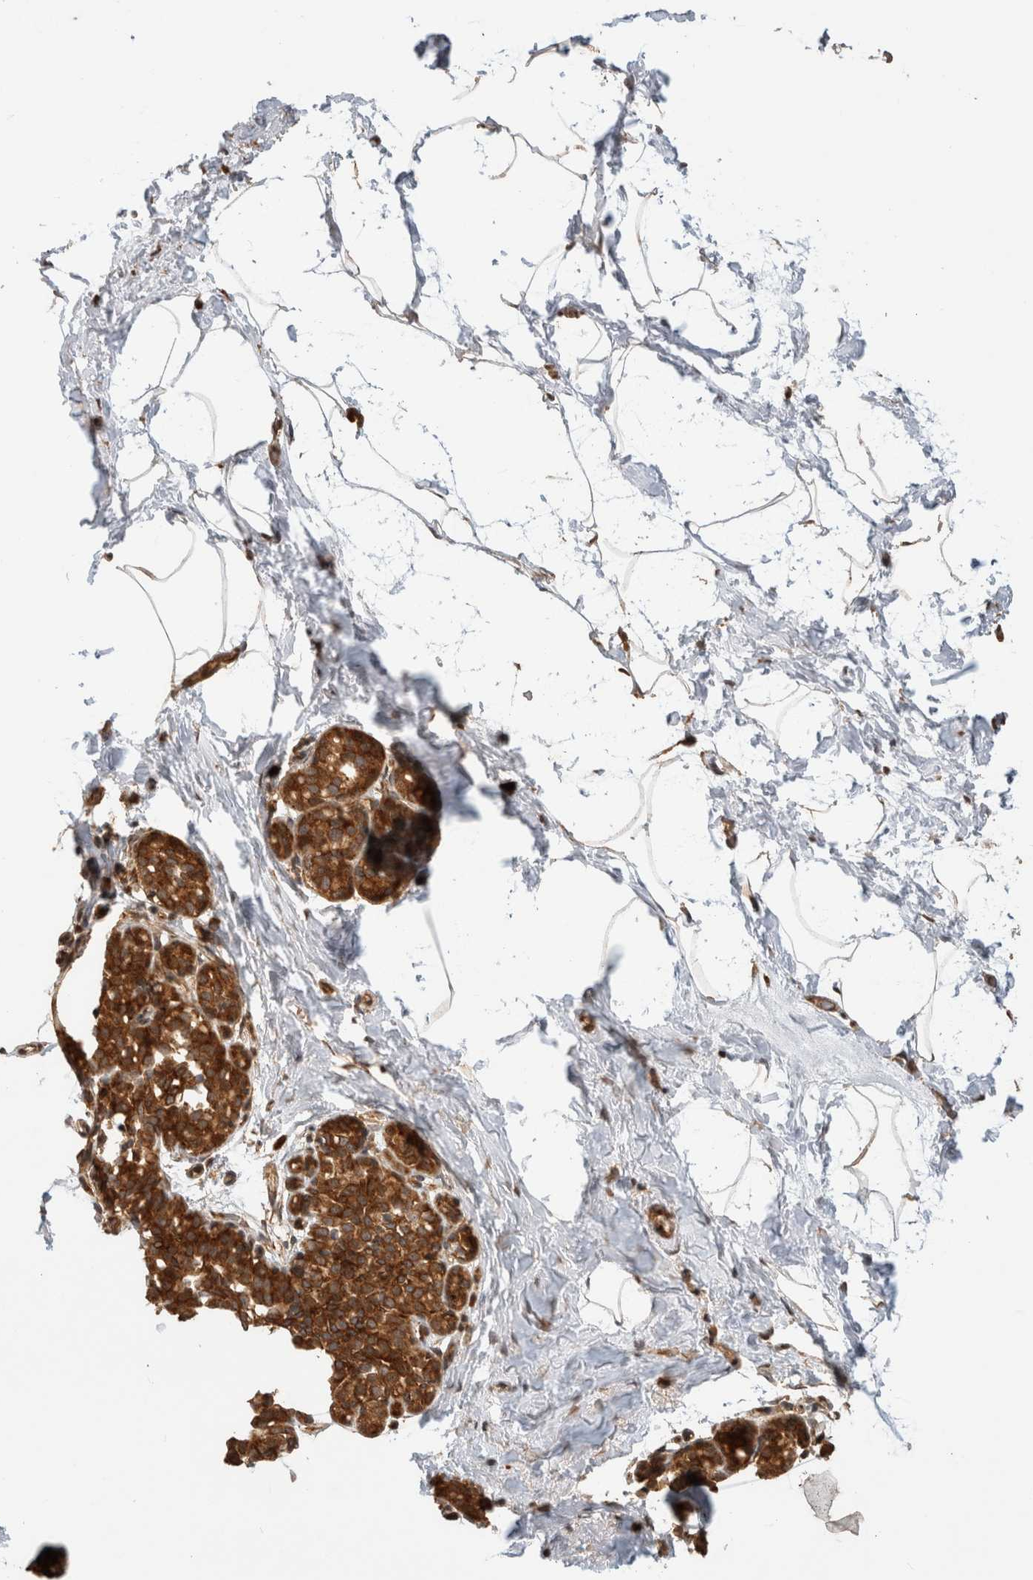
{"staining": {"intensity": "moderate", "quantity": ">75%", "location": "cytoplasmic/membranous"}, "tissue": "breast", "cell_type": "Adipocytes", "image_type": "normal", "snomed": [{"axis": "morphology", "description": "Normal tissue, NOS"}, {"axis": "topography", "description": "Breast"}], "caption": "Protein expression by immunohistochemistry (IHC) displays moderate cytoplasmic/membranous positivity in about >75% of adipocytes in benign breast.", "gene": "PCDHB15", "patient": {"sex": "female", "age": 62}}